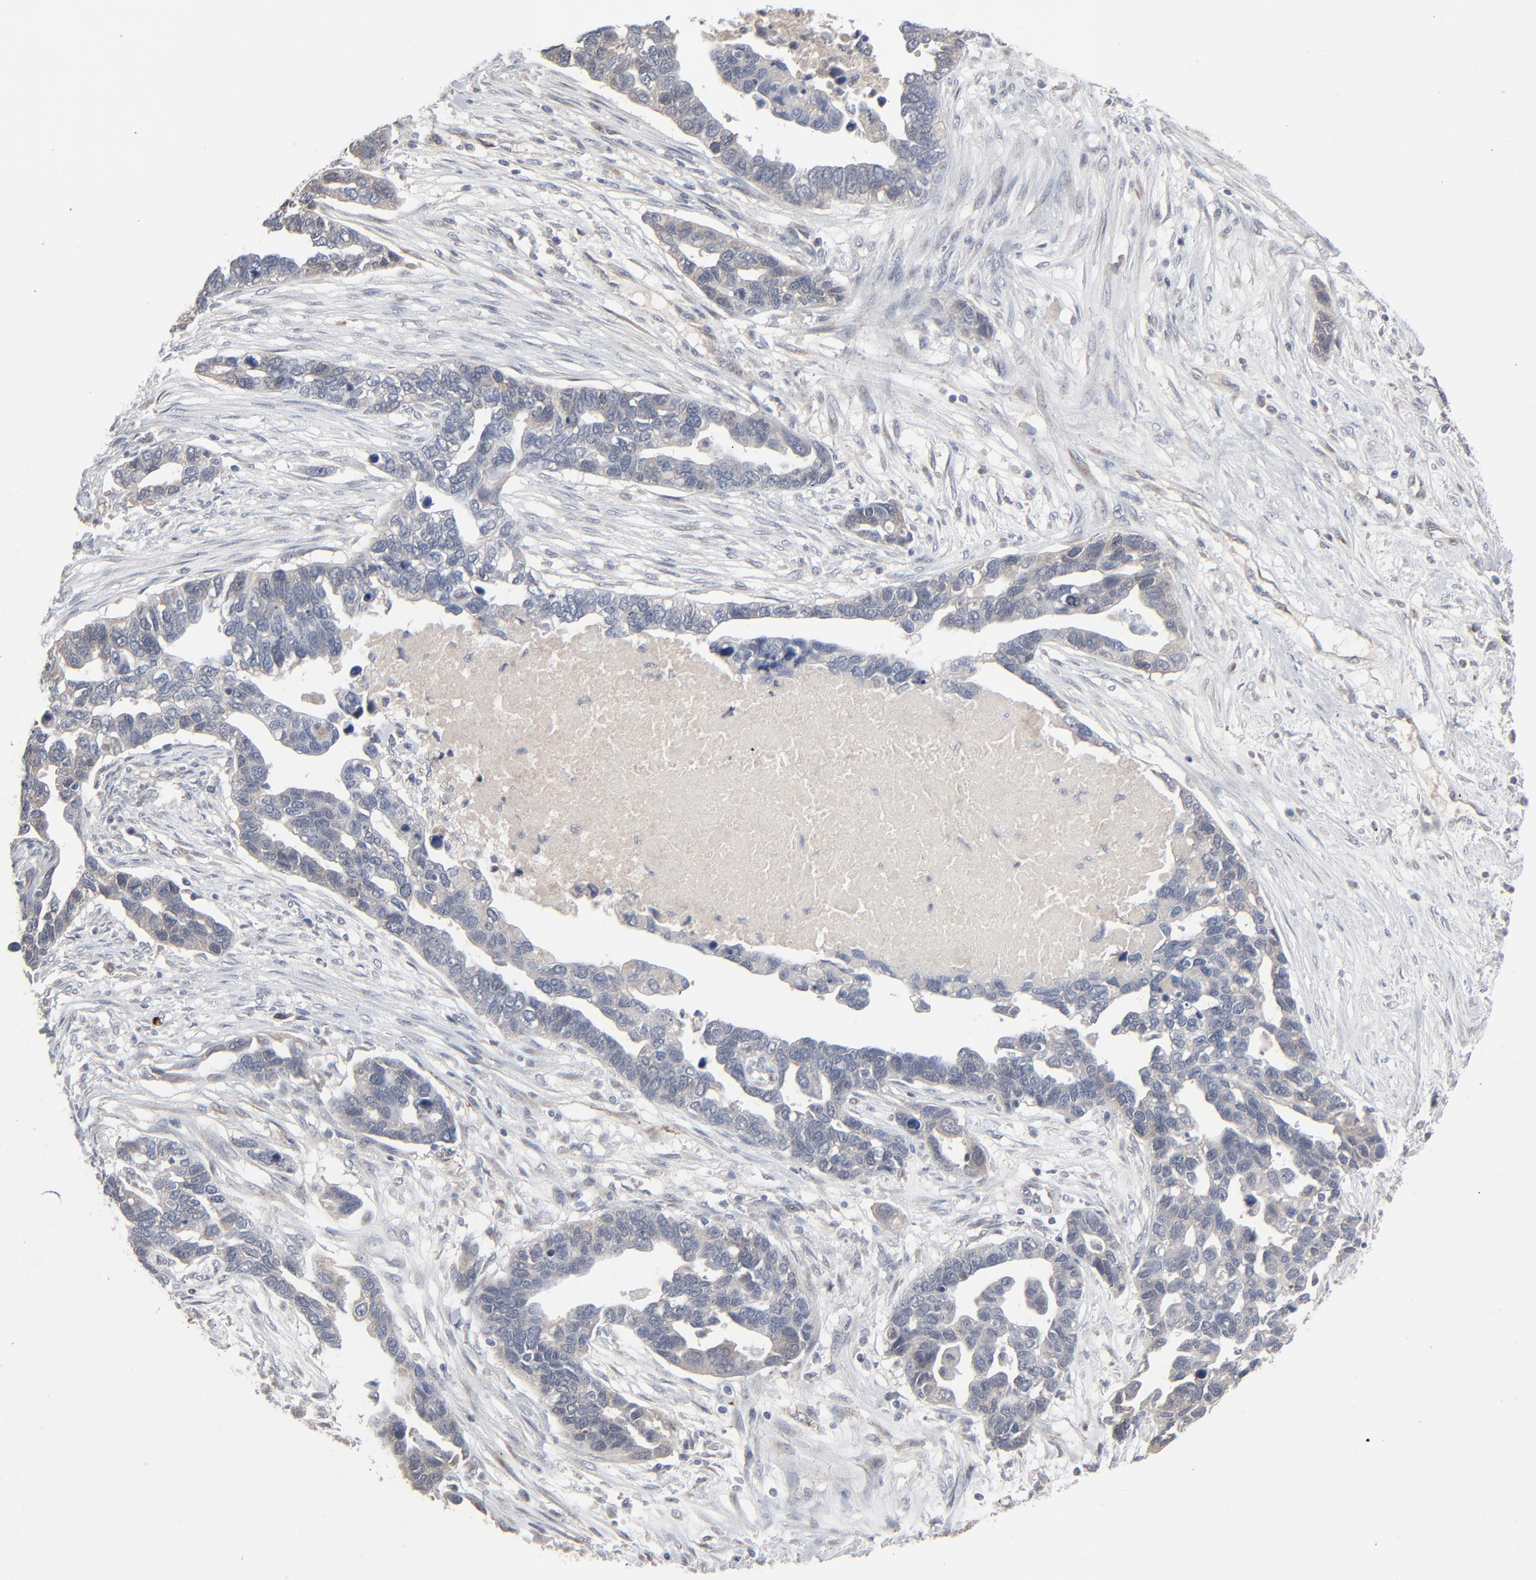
{"staining": {"intensity": "negative", "quantity": "none", "location": "none"}, "tissue": "ovarian cancer", "cell_type": "Tumor cells", "image_type": "cancer", "snomed": [{"axis": "morphology", "description": "Cystadenocarcinoma, serous, NOS"}, {"axis": "topography", "description": "Ovary"}], "caption": "This histopathology image is of ovarian cancer (serous cystadenocarcinoma) stained with immunohistochemistry (IHC) to label a protein in brown with the nuclei are counter-stained blue. There is no positivity in tumor cells. (Immunohistochemistry, brightfield microscopy, high magnification).", "gene": "JAM3", "patient": {"sex": "female", "age": 54}}